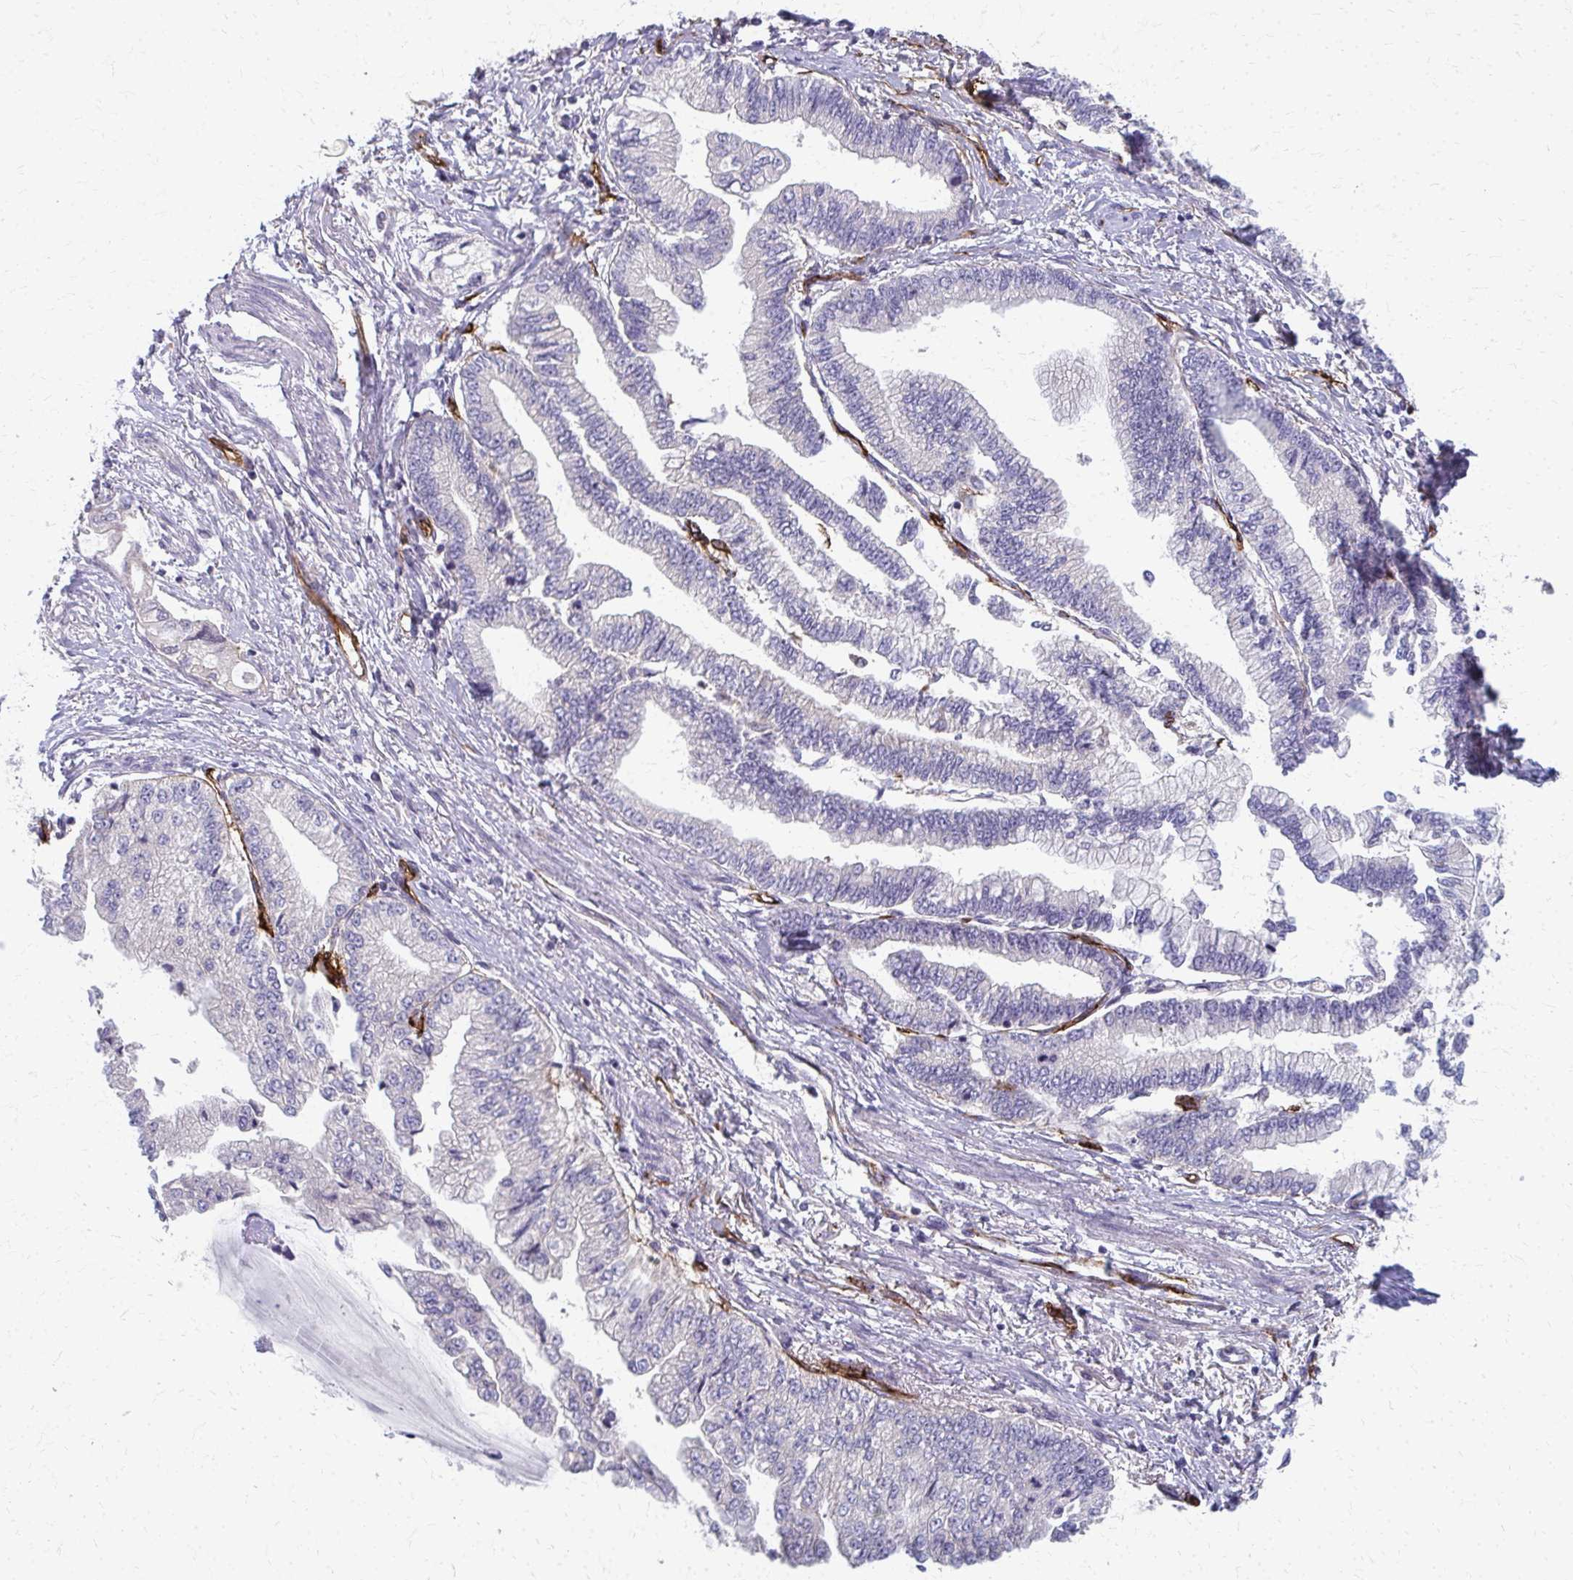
{"staining": {"intensity": "negative", "quantity": "none", "location": "none"}, "tissue": "stomach cancer", "cell_type": "Tumor cells", "image_type": "cancer", "snomed": [{"axis": "morphology", "description": "Adenocarcinoma, NOS"}, {"axis": "topography", "description": "Stomach, upper"}], "caption": "Immunohistochemistry (IHC) of human adenocarcinoma (stomach) exhibits no positivity in tumor cells.", "gene": "ADIPOQ", "patient": {"sex": "female", "age": 74}}